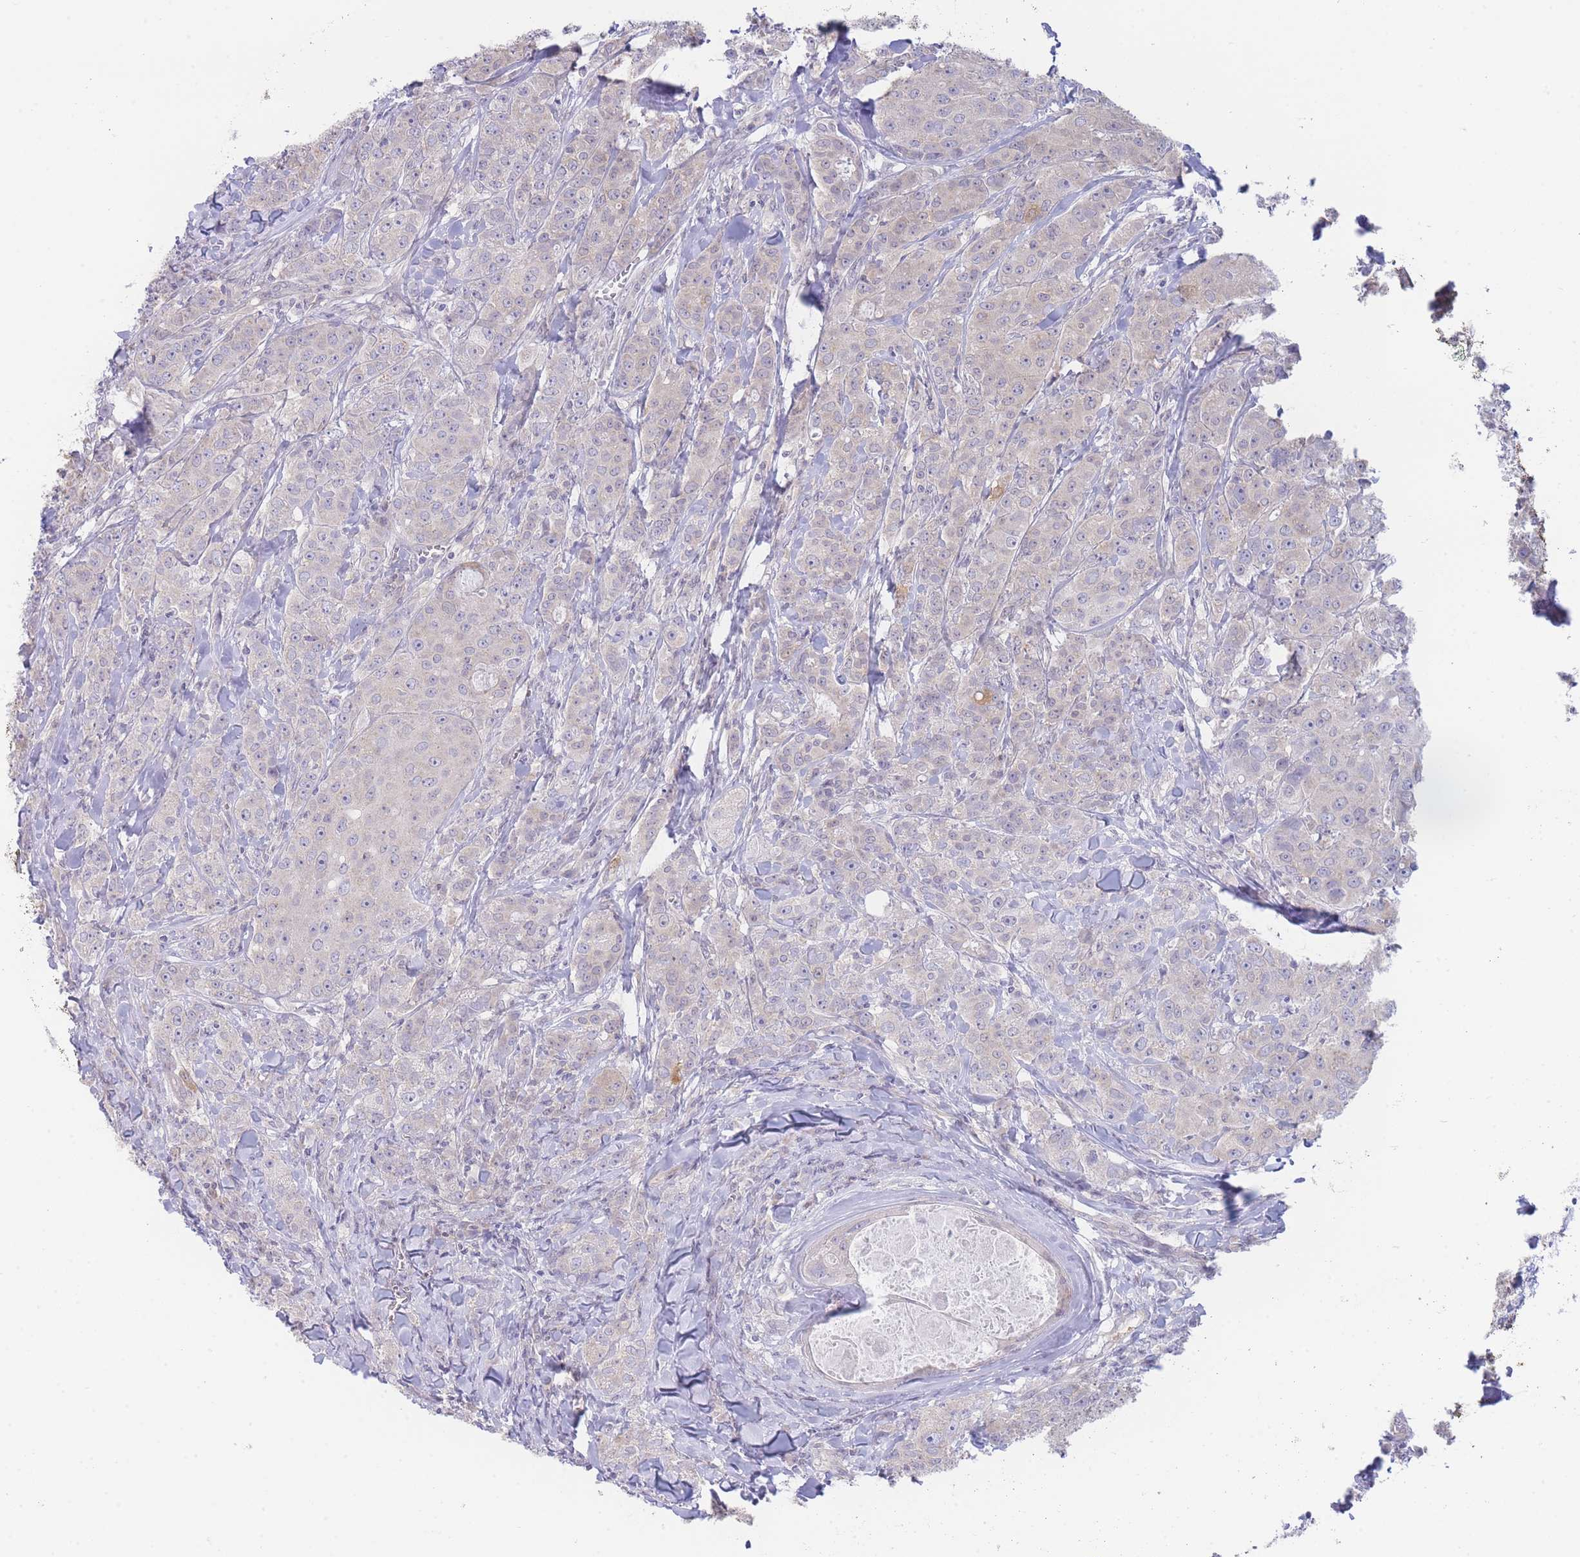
{"staining": {"intensity": "negative", "quantity": "none", "location": "none"}, "tissue": "breast cancer", "cell_type": "Tumor cells", "image_type": "cancer", "snomed": [{"axis": "morphology", "description": "Duct carcinoma"}, {"axis": "topography", "description": "Breast"}], "caption": "A micrograph of human breast infiltrating ductal carcinoma is negative for staining in tumor cells.", "gene": "SUGT1", "patient": {"sex": "female", "age": 43}}